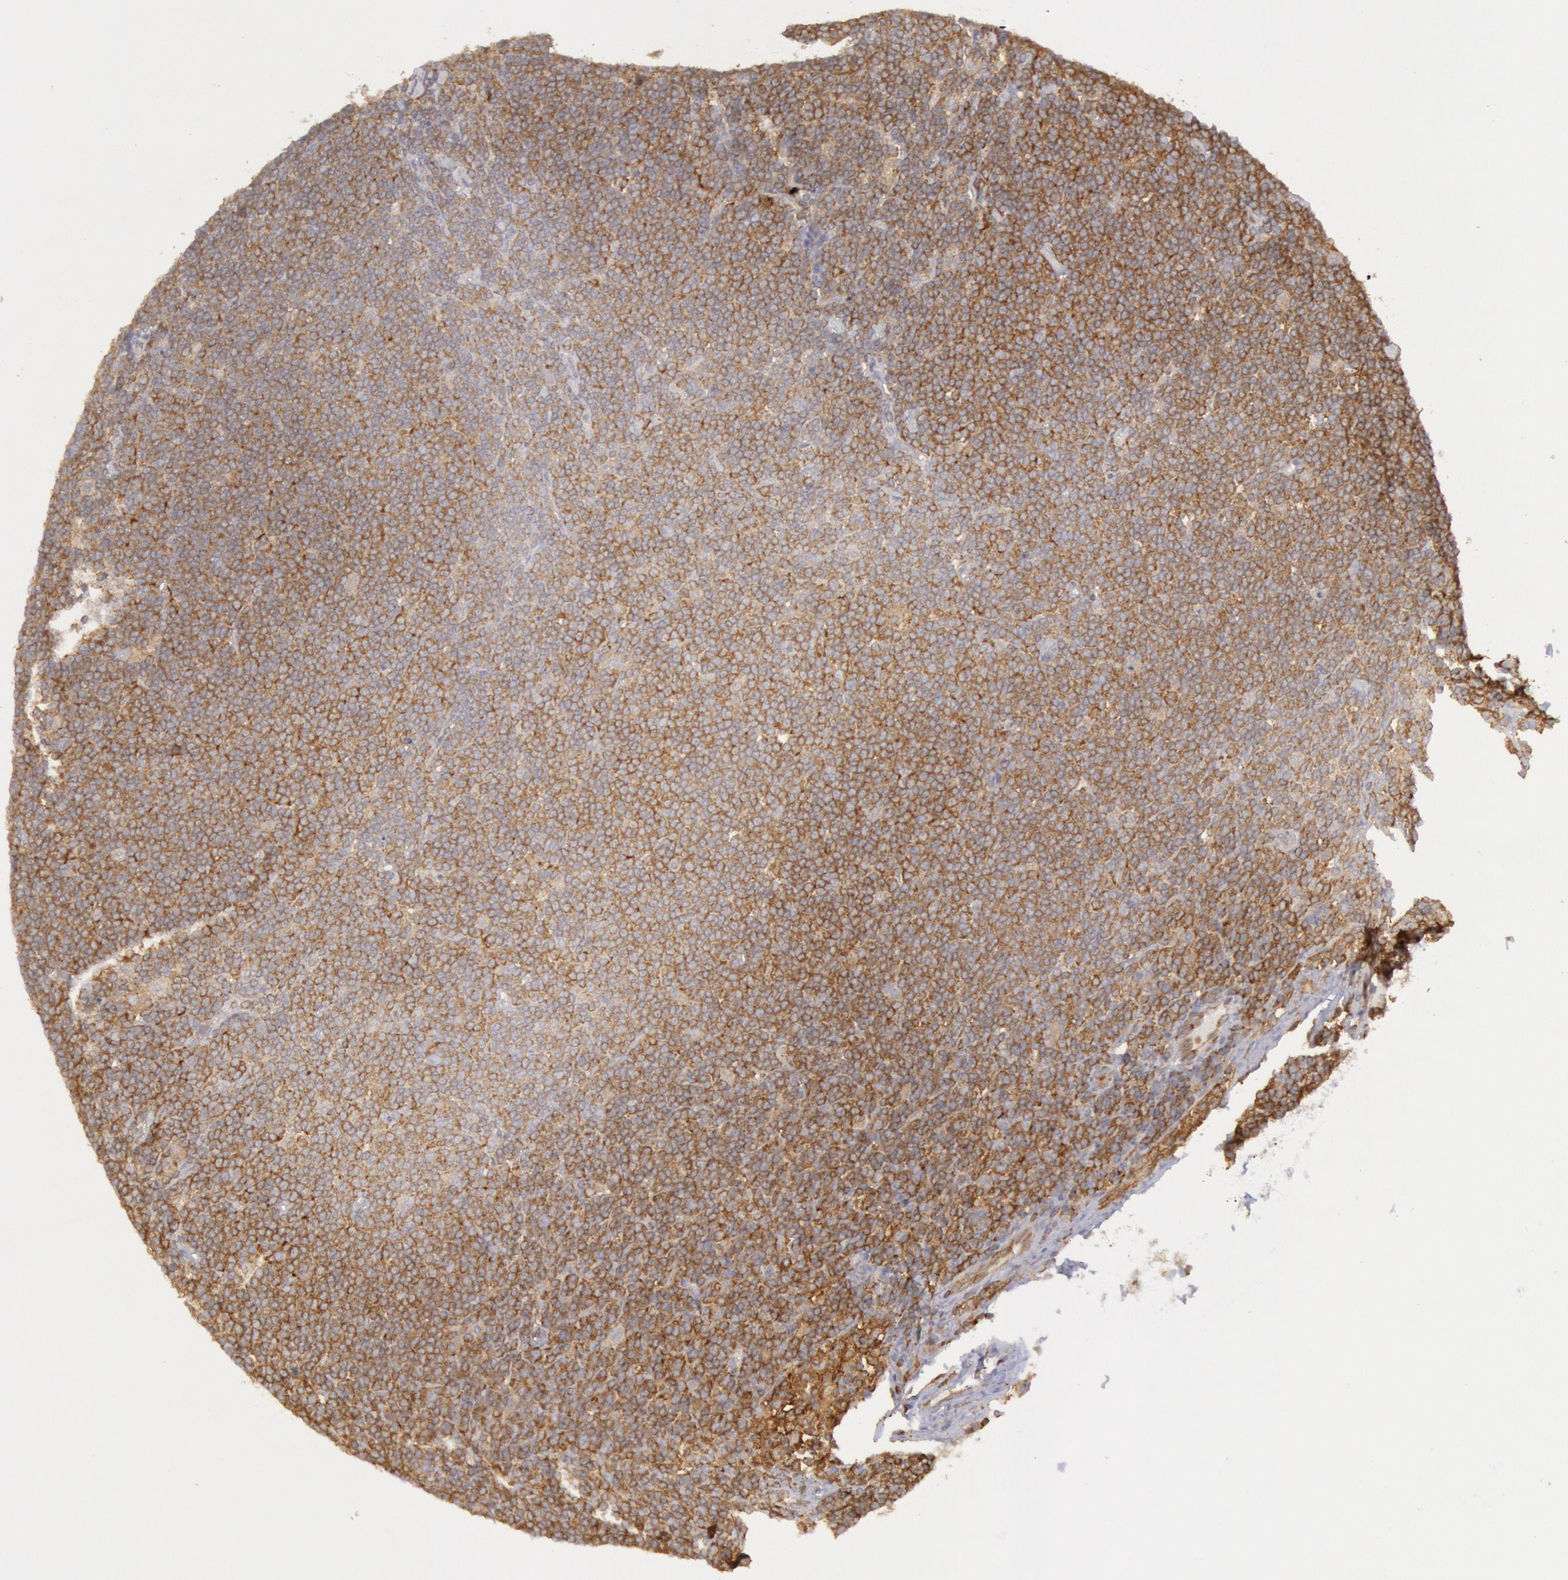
{"staining": {"intensity": "moderate", "quantity": ">75%", "location": "cytoplasmic/membranous"}, "tissue": "lymphoma", "cell_type": "Tumor cells", "image_type": "cancer", "snomed": [{"axis": "morphology", "description": "Malignant lymphoma, non-Hodgkin's type, Low grade"}, {"axis": "topography", "description": "Lymph node"}], "caption": "Immunohistochemical staining of human low-grade malignant lymphoma, non-Hodgkin's type displays medium levels of moderate cytoplasmic/membranous protein staining in about >75% of tumor cells.", "gene": "IKBKB", "patient": {"sex": "male", "age": 65}}